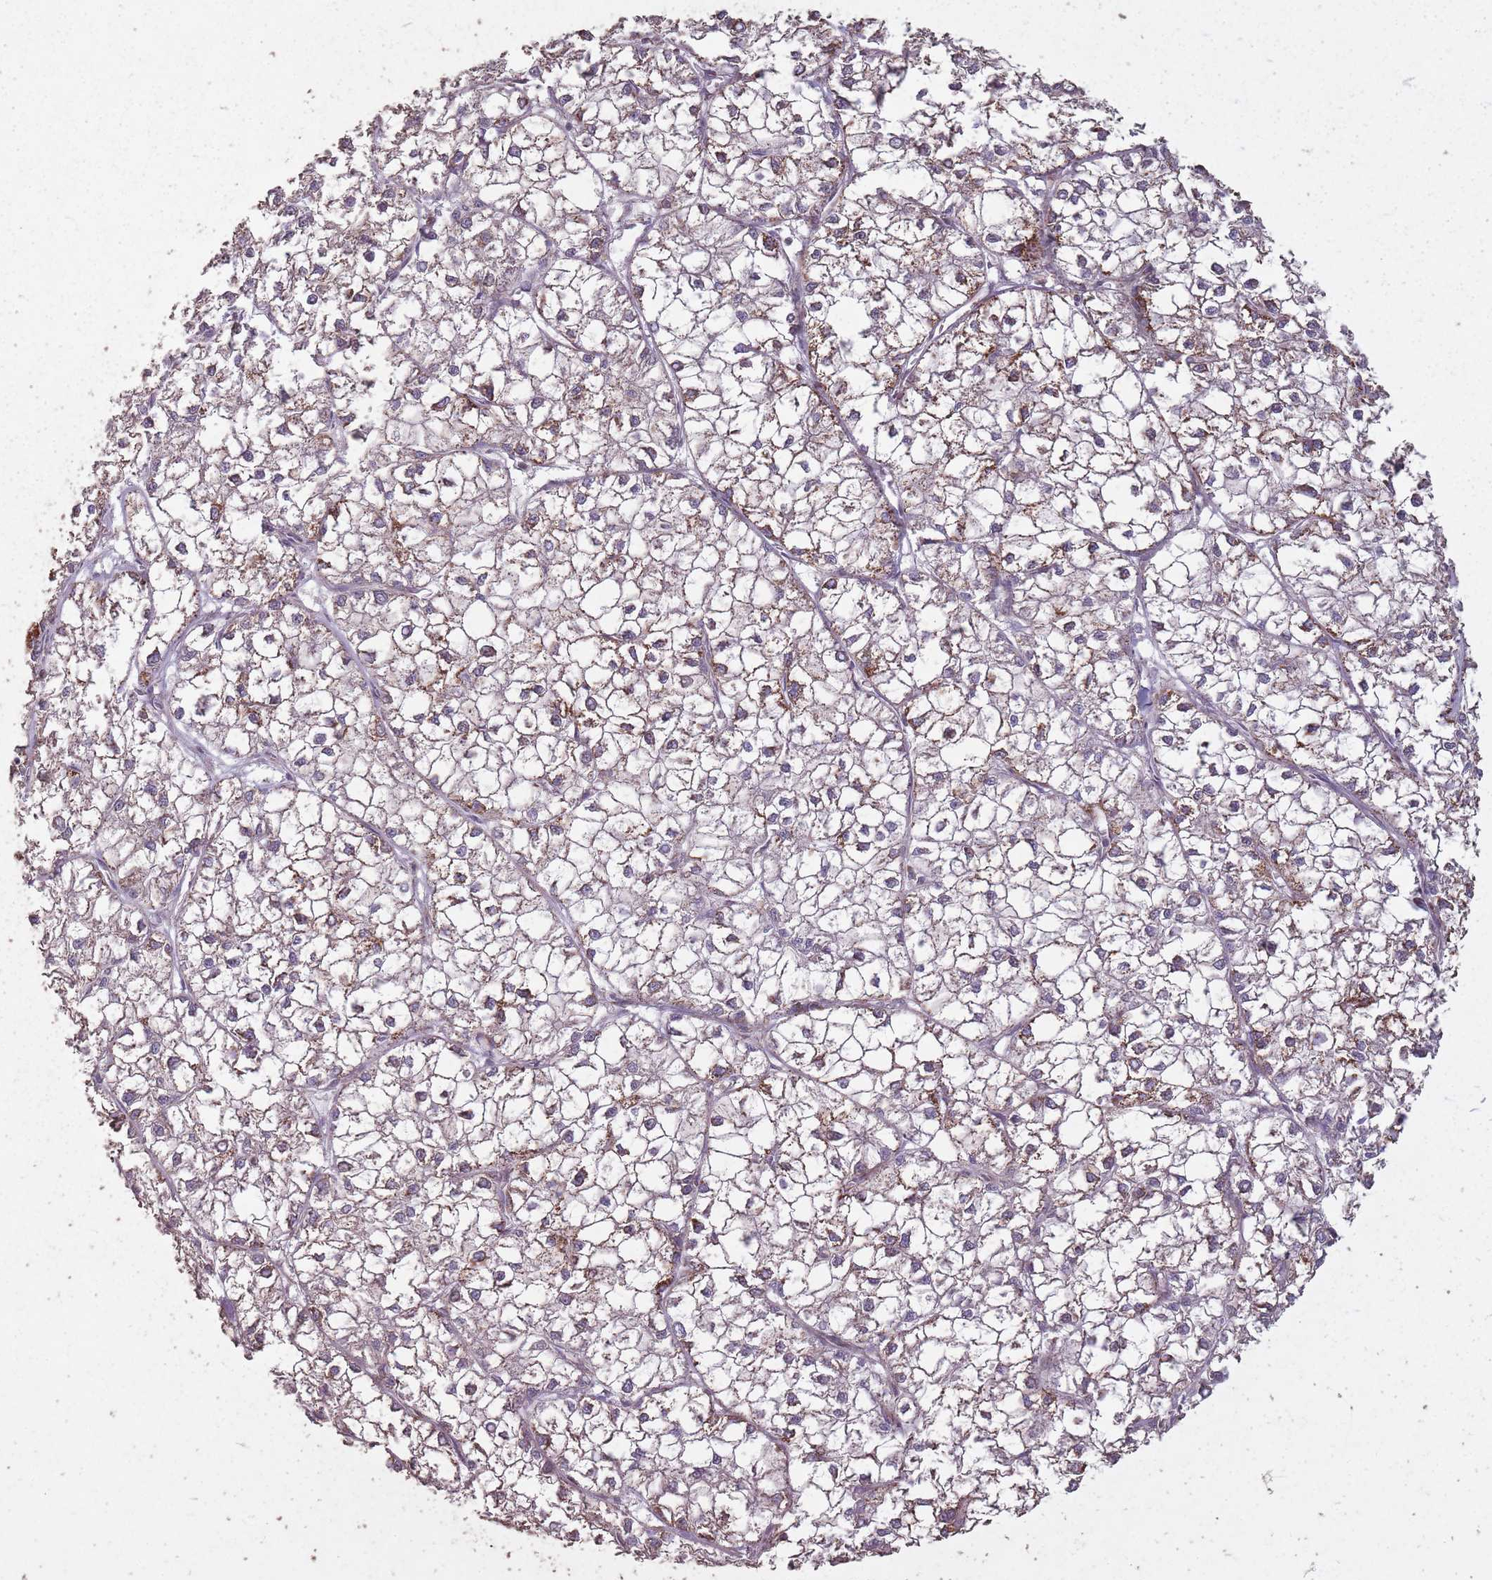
{"staining": {"intensity": "negative", "quantity": "none", "location": "none"}, "tissue": "liver cancer", "cell_type": "Tumor cells", "image_type": "cancer", "snomed": [{"axis": "morphology", "description": "Carcinoma, Hepatocellular, NOS"}, {"axis": "topography", "description": "Liver"}], "caption": "DAB immunohistochemical staining of liver hepatocellular carcinoma demonstrates no significant positivity in tumor cells.", "gene": "CNOT8", "patient": {"sex": "female", "age": 43}}